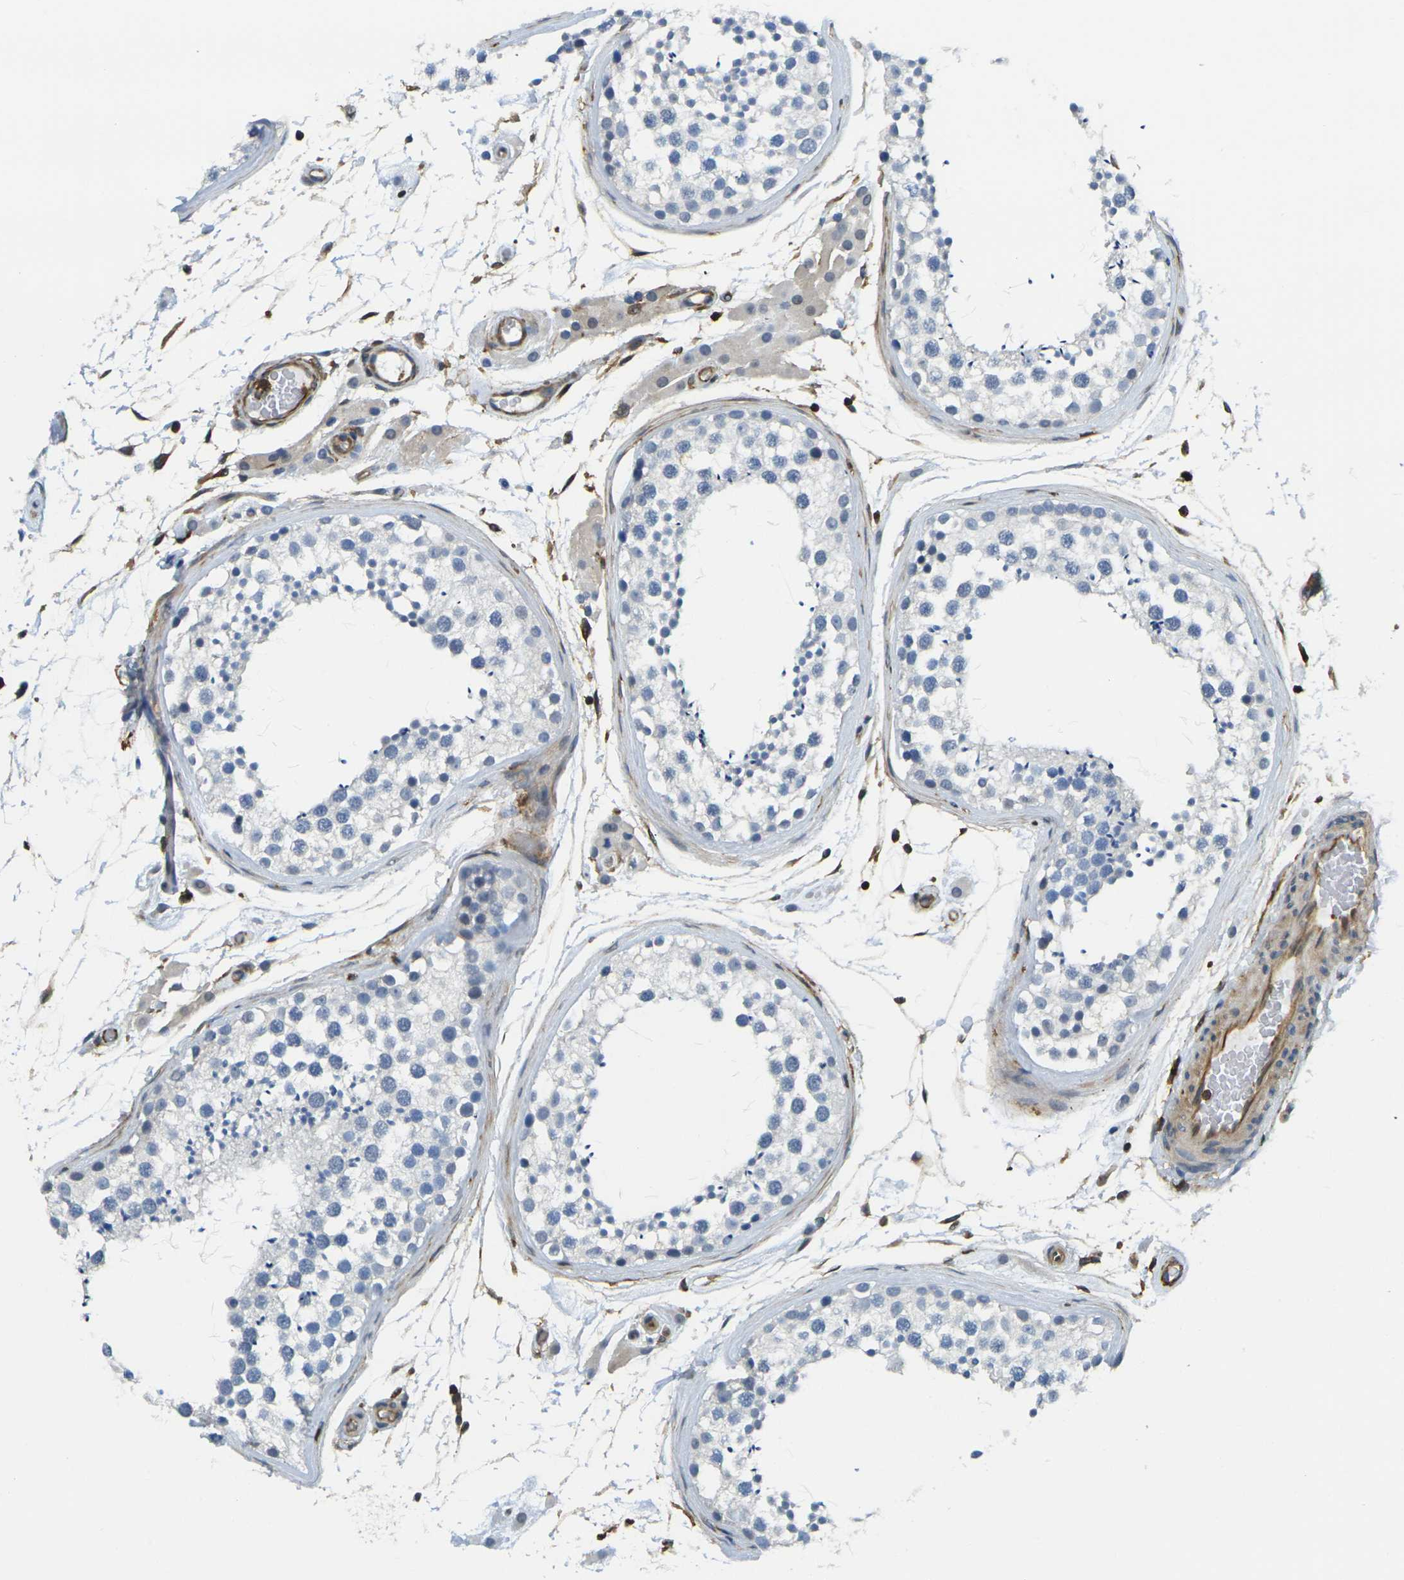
{"staining": {"intensity": "negative", "quantity": "none", "location": "none"}, "tissue": "testis", "cell_type": "Cells in seminiferous ducts", "image_type": "normal", "snomed": [{"axis": "morphology", "description": "Normal tissue, NOS"}, {"axis": "topography", "description": "Testis"}], "caption": "Immunohistochemistry histopathology image of normal testis: human testis stained with DAB demonstrates no significant protein positivity in cells in seminiferous ducts.", "gene": "LASP1", "patient": {"sex": "male", "age": 46}}